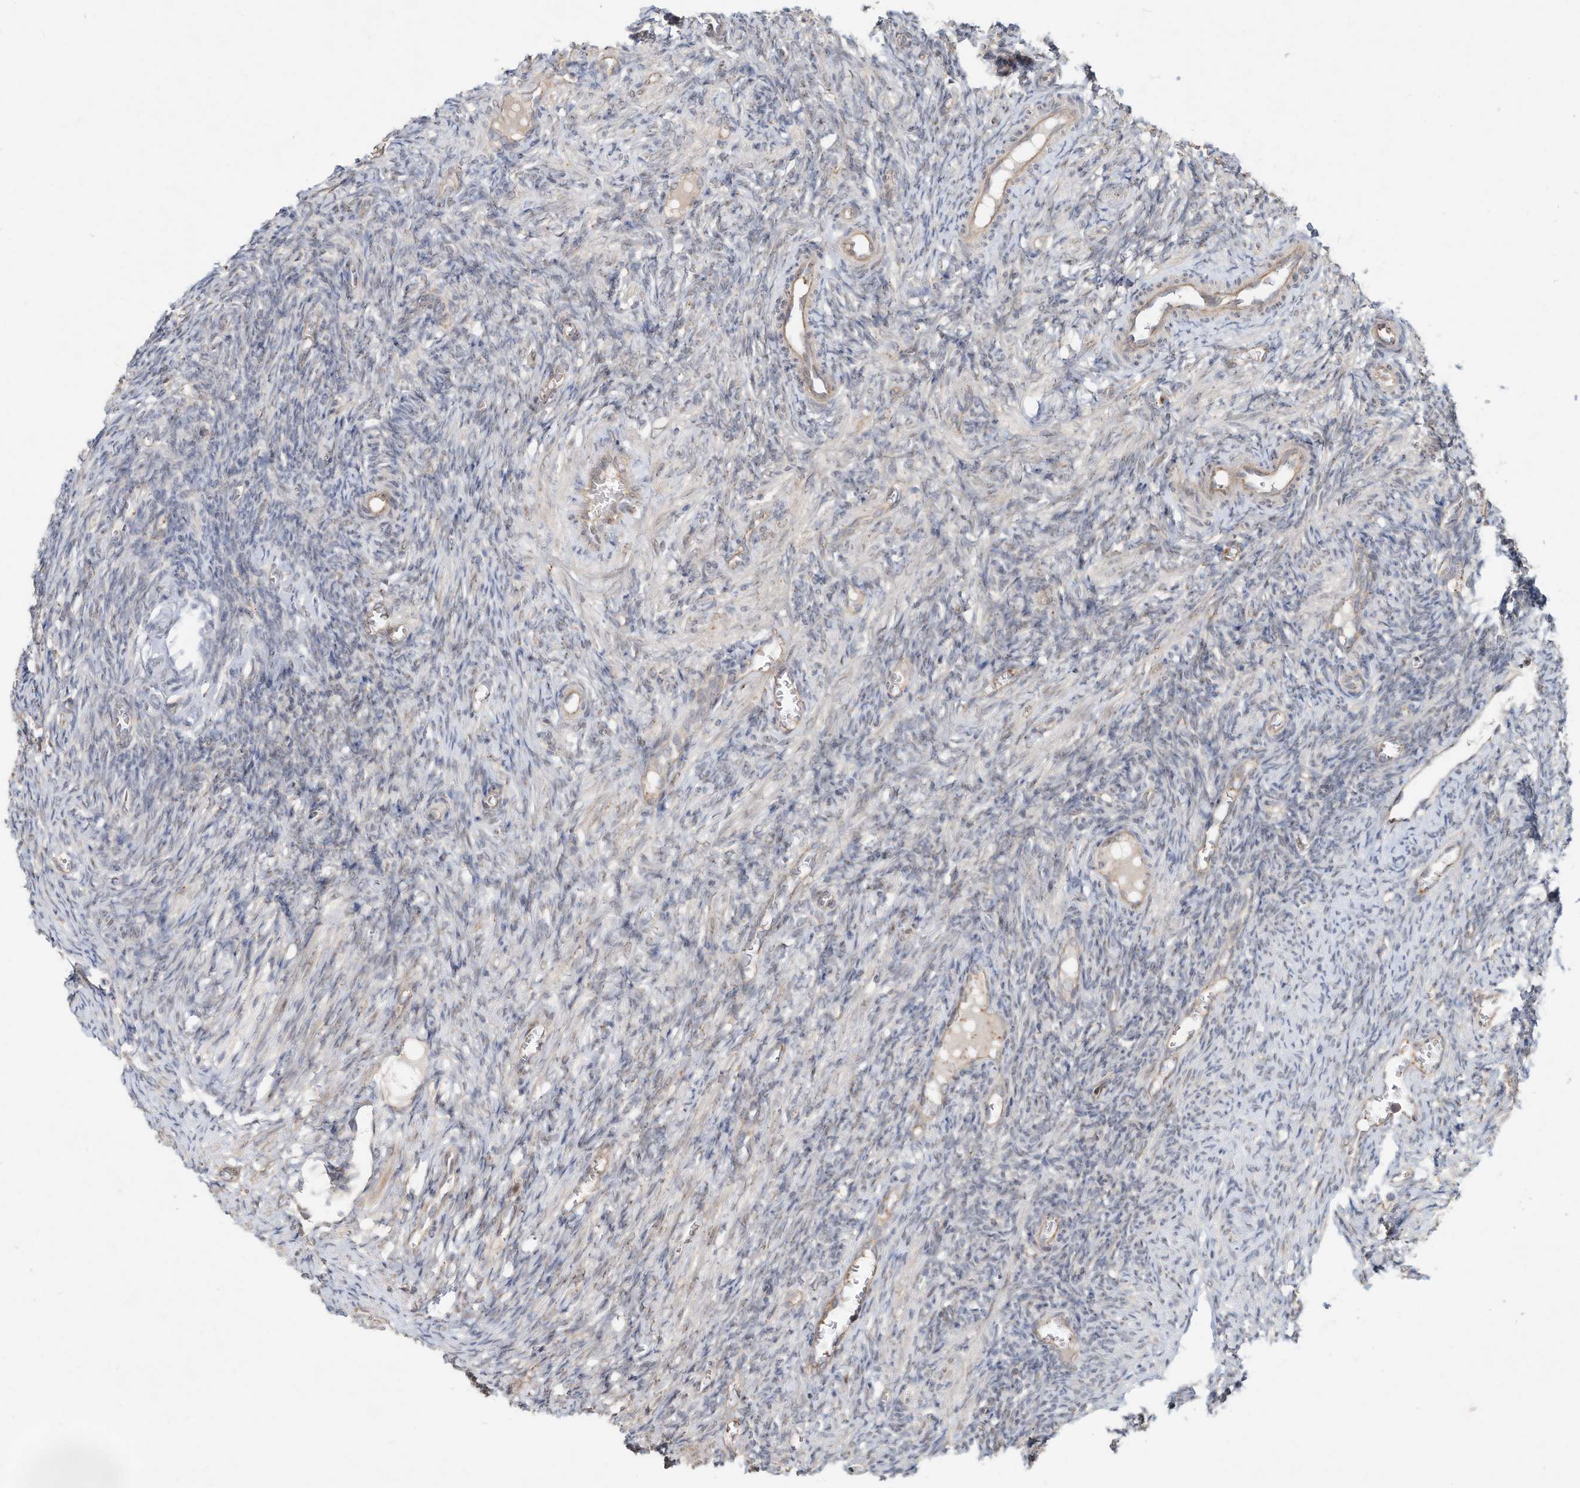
{"staining": {"intensity": "weak", "quantity": "25%-75%", "location": "nuclear"}, "tissue": "ovary", "cell_type": "Ovarian stroma cells", "image_type": "normal", "snomed": [{"axis": "morphology", "description": "Normal tissue, NOS"}, {"axis": "topography", "description": "Ovary"}], "caption": "IHC staining of benign ovary, which displays low levels of weak nuclear expression in approximately 25%-75% of ovarian stroma cells indicating weak nuclear protein staining. The staining was performed using DAB (brown) for protein detection and nuclei were counterstained in hematoxylin (blue).", "gene": "CUX1", "patient": {"sex": "female", "age": 27}}